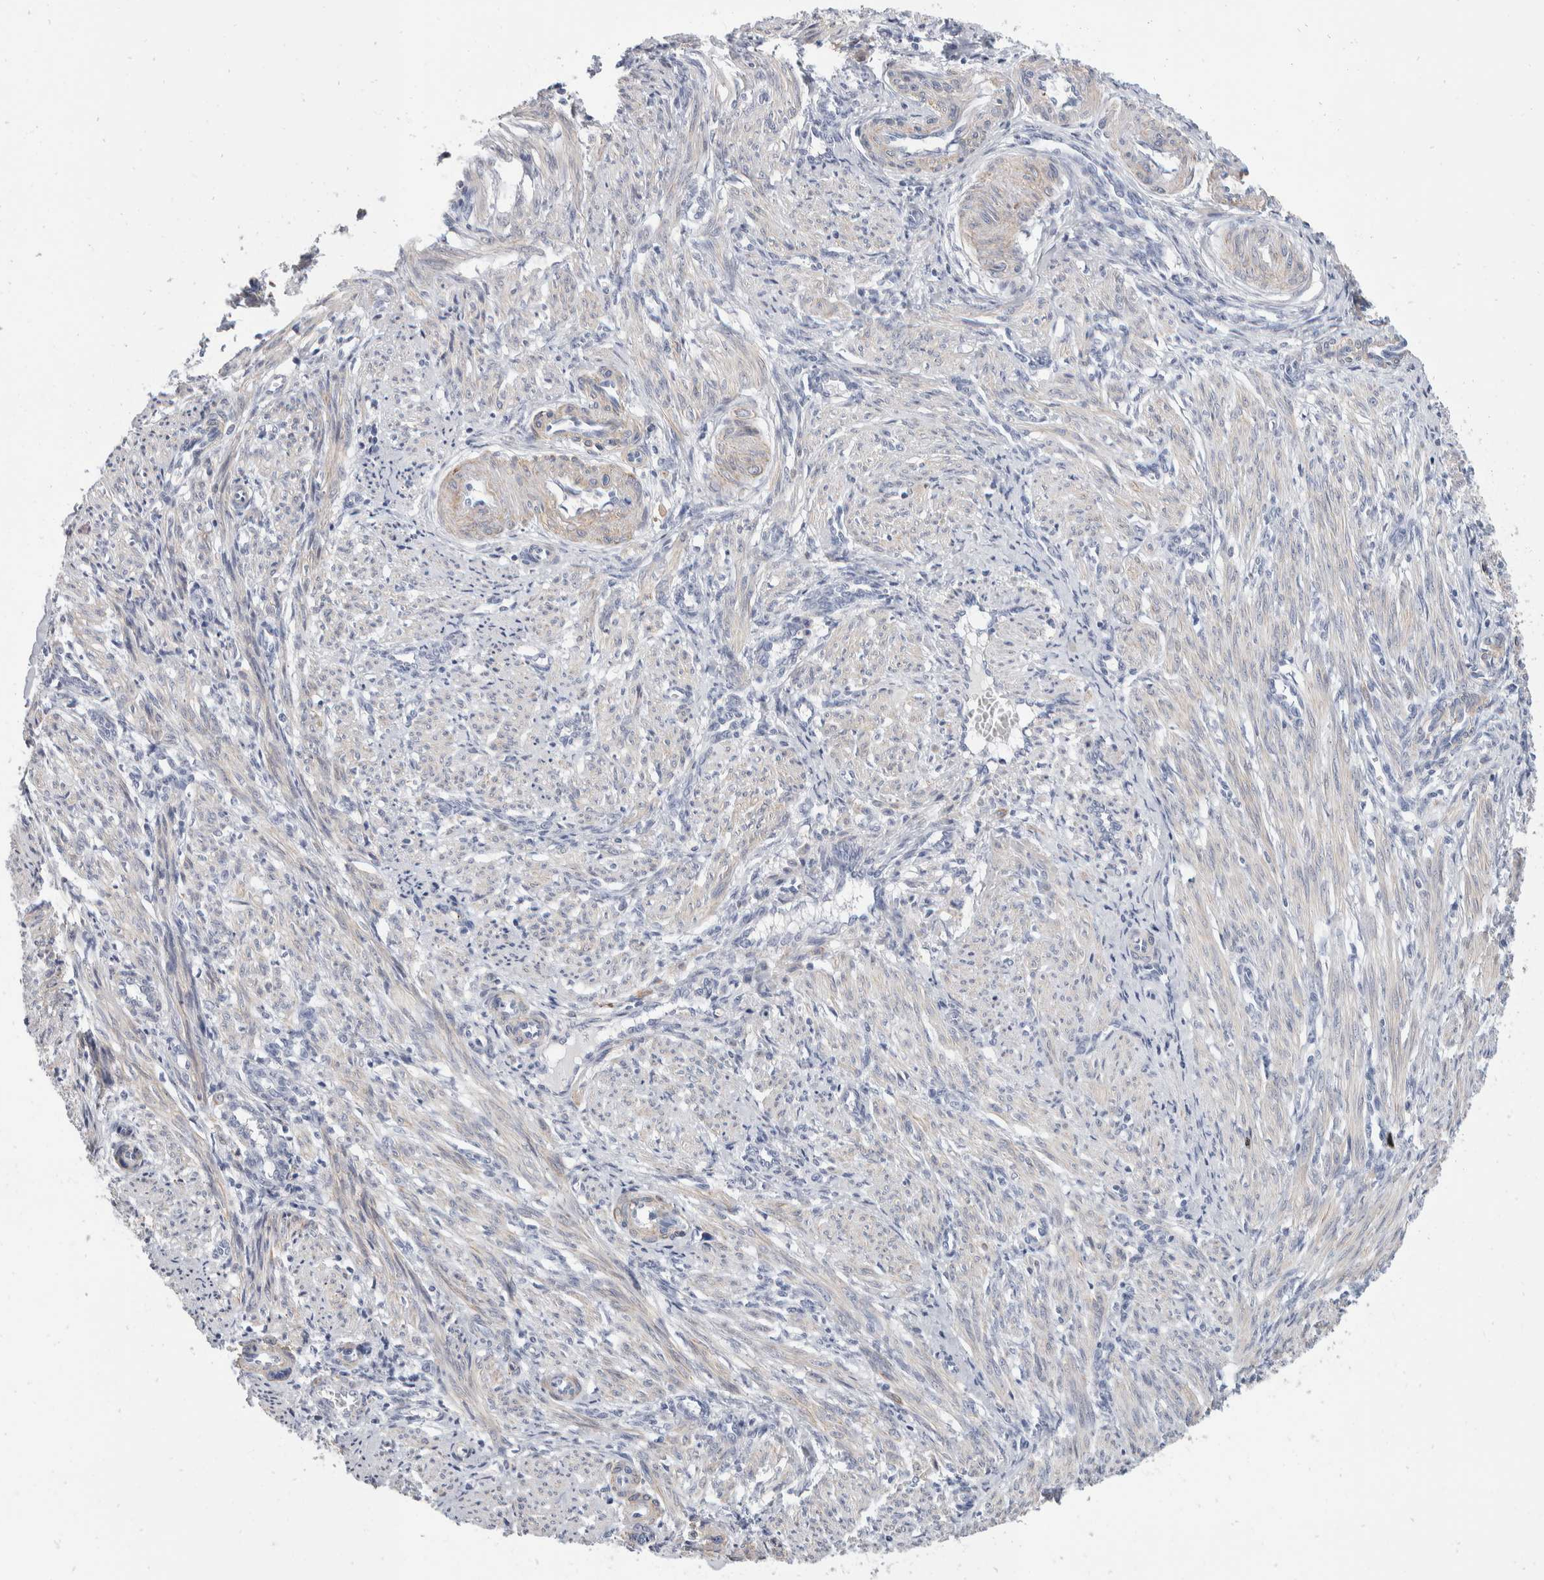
{"staining": {"intensity": "moderate", "quantity": "25%-75%", "location": "cytoplasmic/membranous"}, "tissue": "smooth muscle", "cell_type": "Smooth muscle cells", "image_type": "normal", "snomed": [{"axis": "morphology", "description": "Normal tissue, NOS"}, {"axis": "topography", "description": "Endometrium"}], "caption": "A high-resolution histopathology image shows immunohistochemistry (IHC) staining of normal smooth muscle, which shows moderate cytoplasmic/membranous expression in approximately 25%-75% of smooth muscle cells.", "gene": "CATSPERD", "patient": {"sex": "female", "age": 33}}